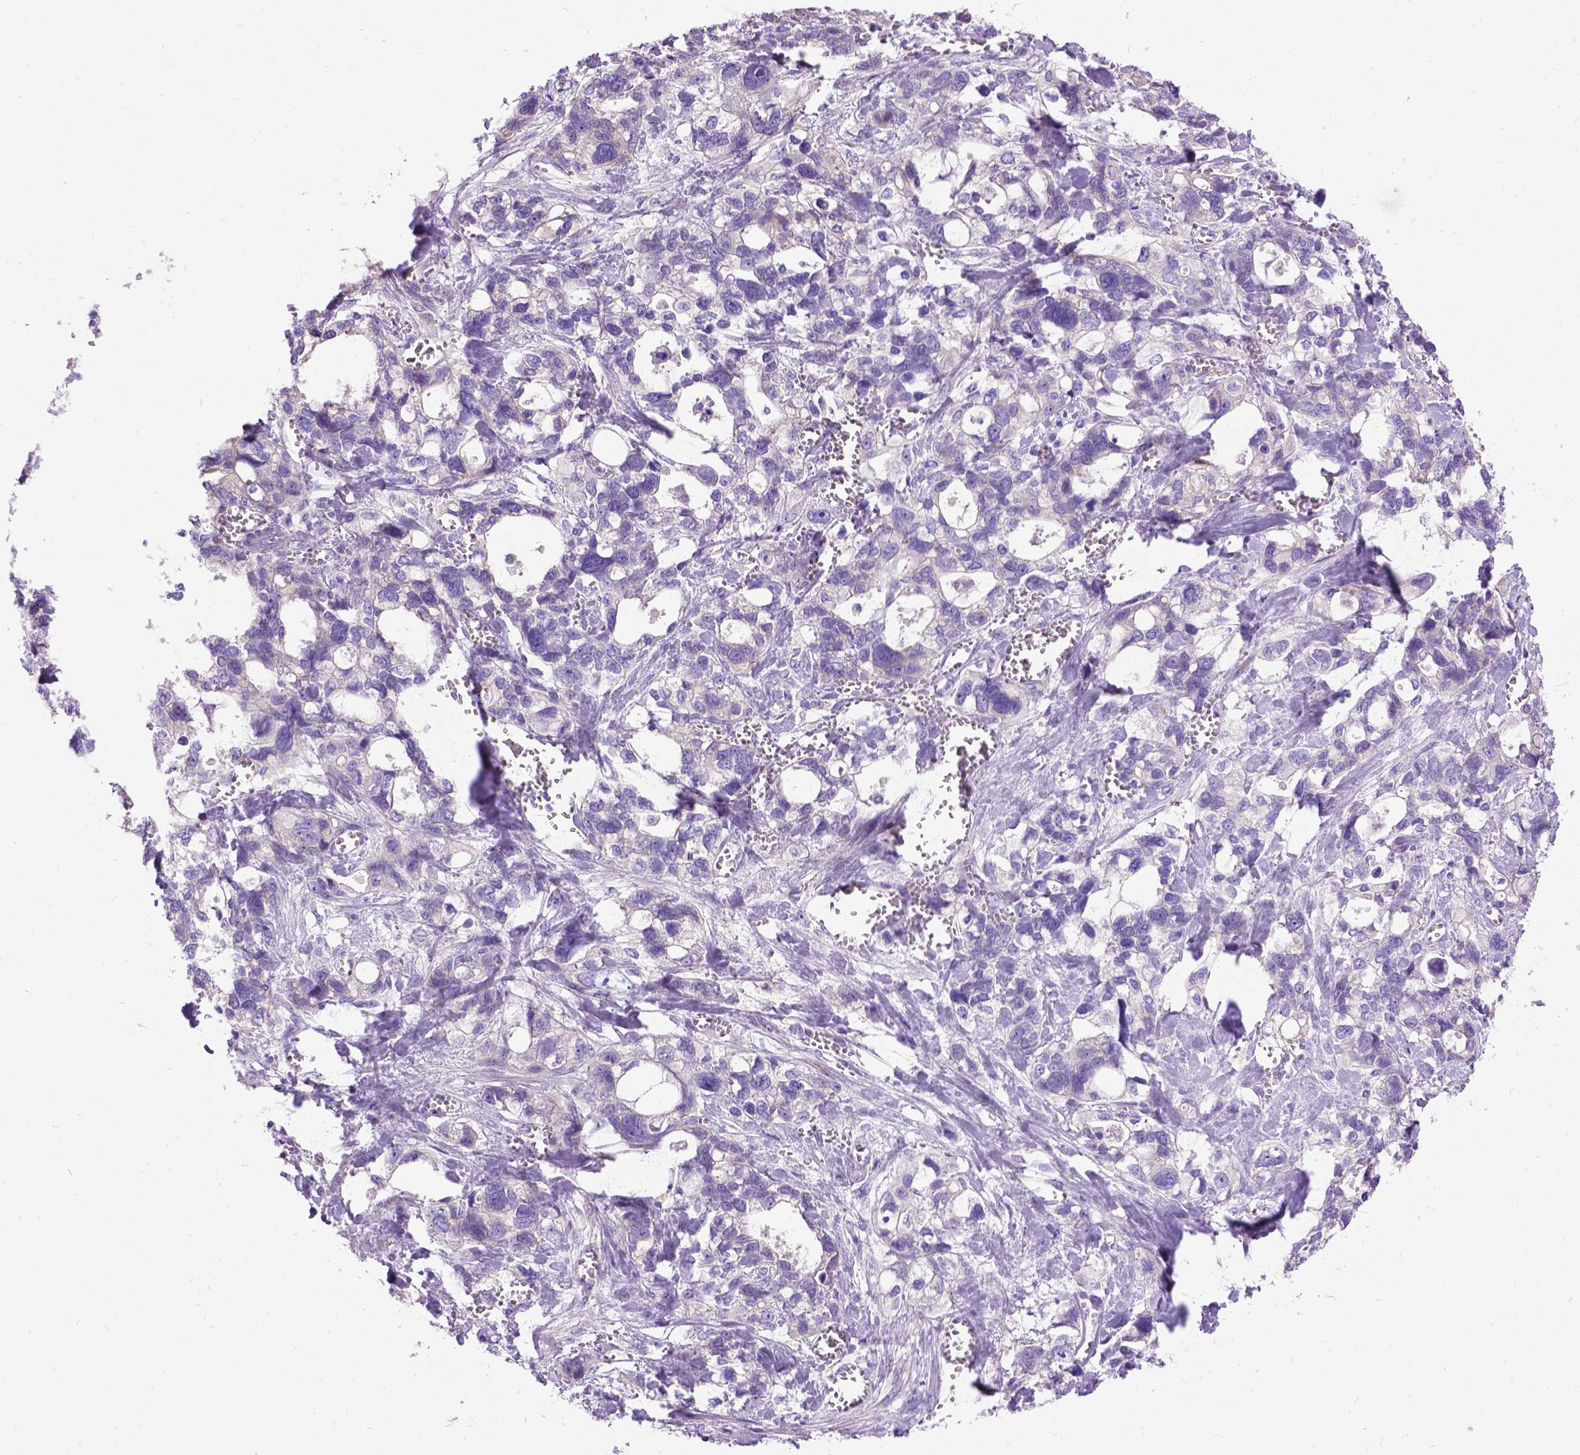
{"staining": {"intensity": "negative", "quantity": "none", "location": "none"}, "tissue": "stomach cancer", "cell_type": "Tumor cells", "image_type": "cancer", "snomed": [{"axis": "morphology", "description": "Adenocarcinoma, NOS"}, {"axis": "topography", "description": "Stomach, upper"}], "caption": "Protein analysis of adenocarcinoma (stomach) reveals no significant positivity in tumor cells.", "gene": "CFAP54", "patient": {"sex": "female", "age": 81}}